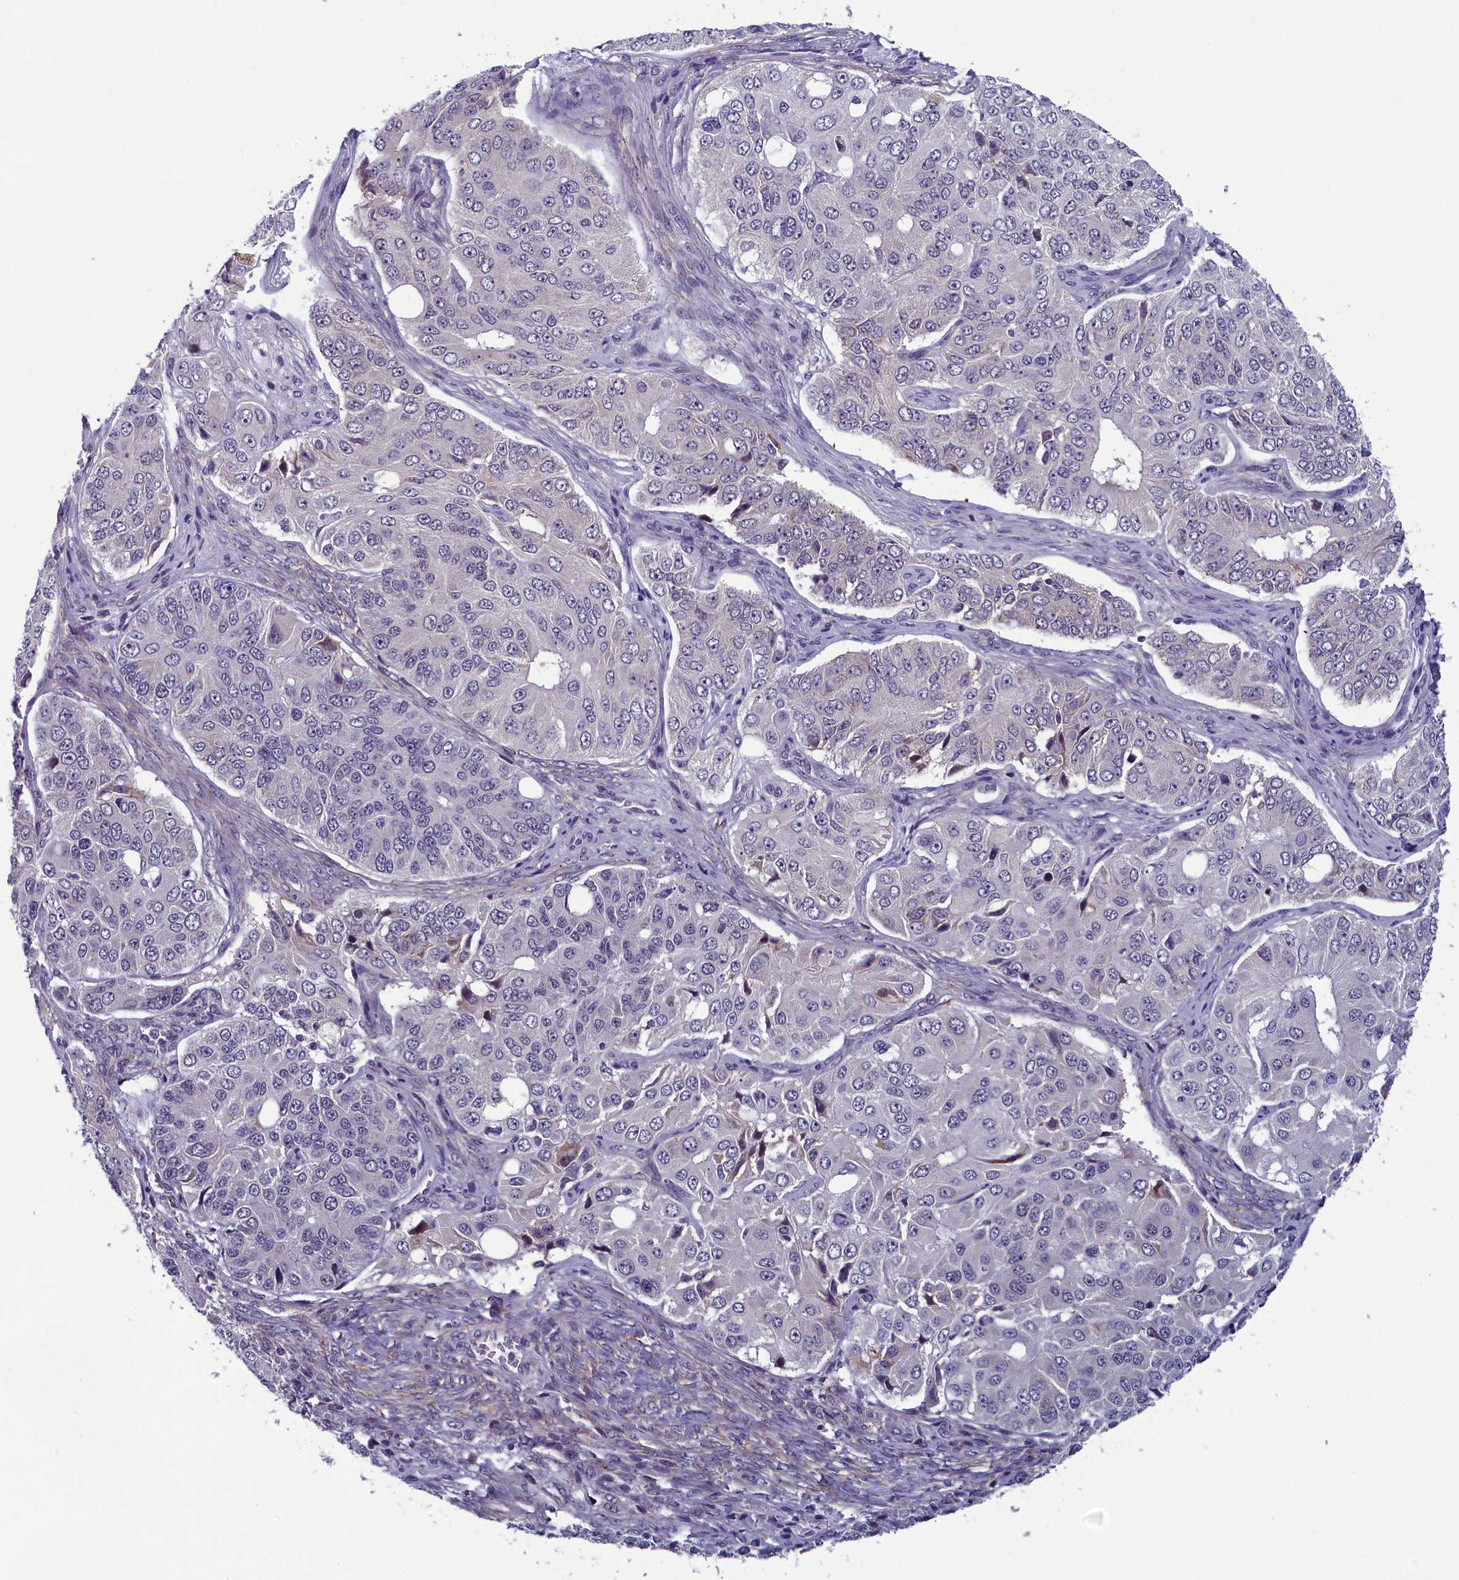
{"staining": {"intensity": "weak", "quantity": "<25%", "location": "cytoplasmic/membranous,nuclear"}, "tissue": "ovarian cancer", "cell_type": "Tumor cells", "image_type": "cancer", "snomed": [{"axis": "morphology", "description": "Carcinoma, endometroid"}, {"axis": "topography", "description": "Ovary"}], "caption": "Immunohistochemistry image of endometroid carcinoma (ovarian) stained for a protein (brown), which displays no expression in tumor cells.", "gene": "CNEP1R1", "patient": {"sex": "female", "age": 51}}